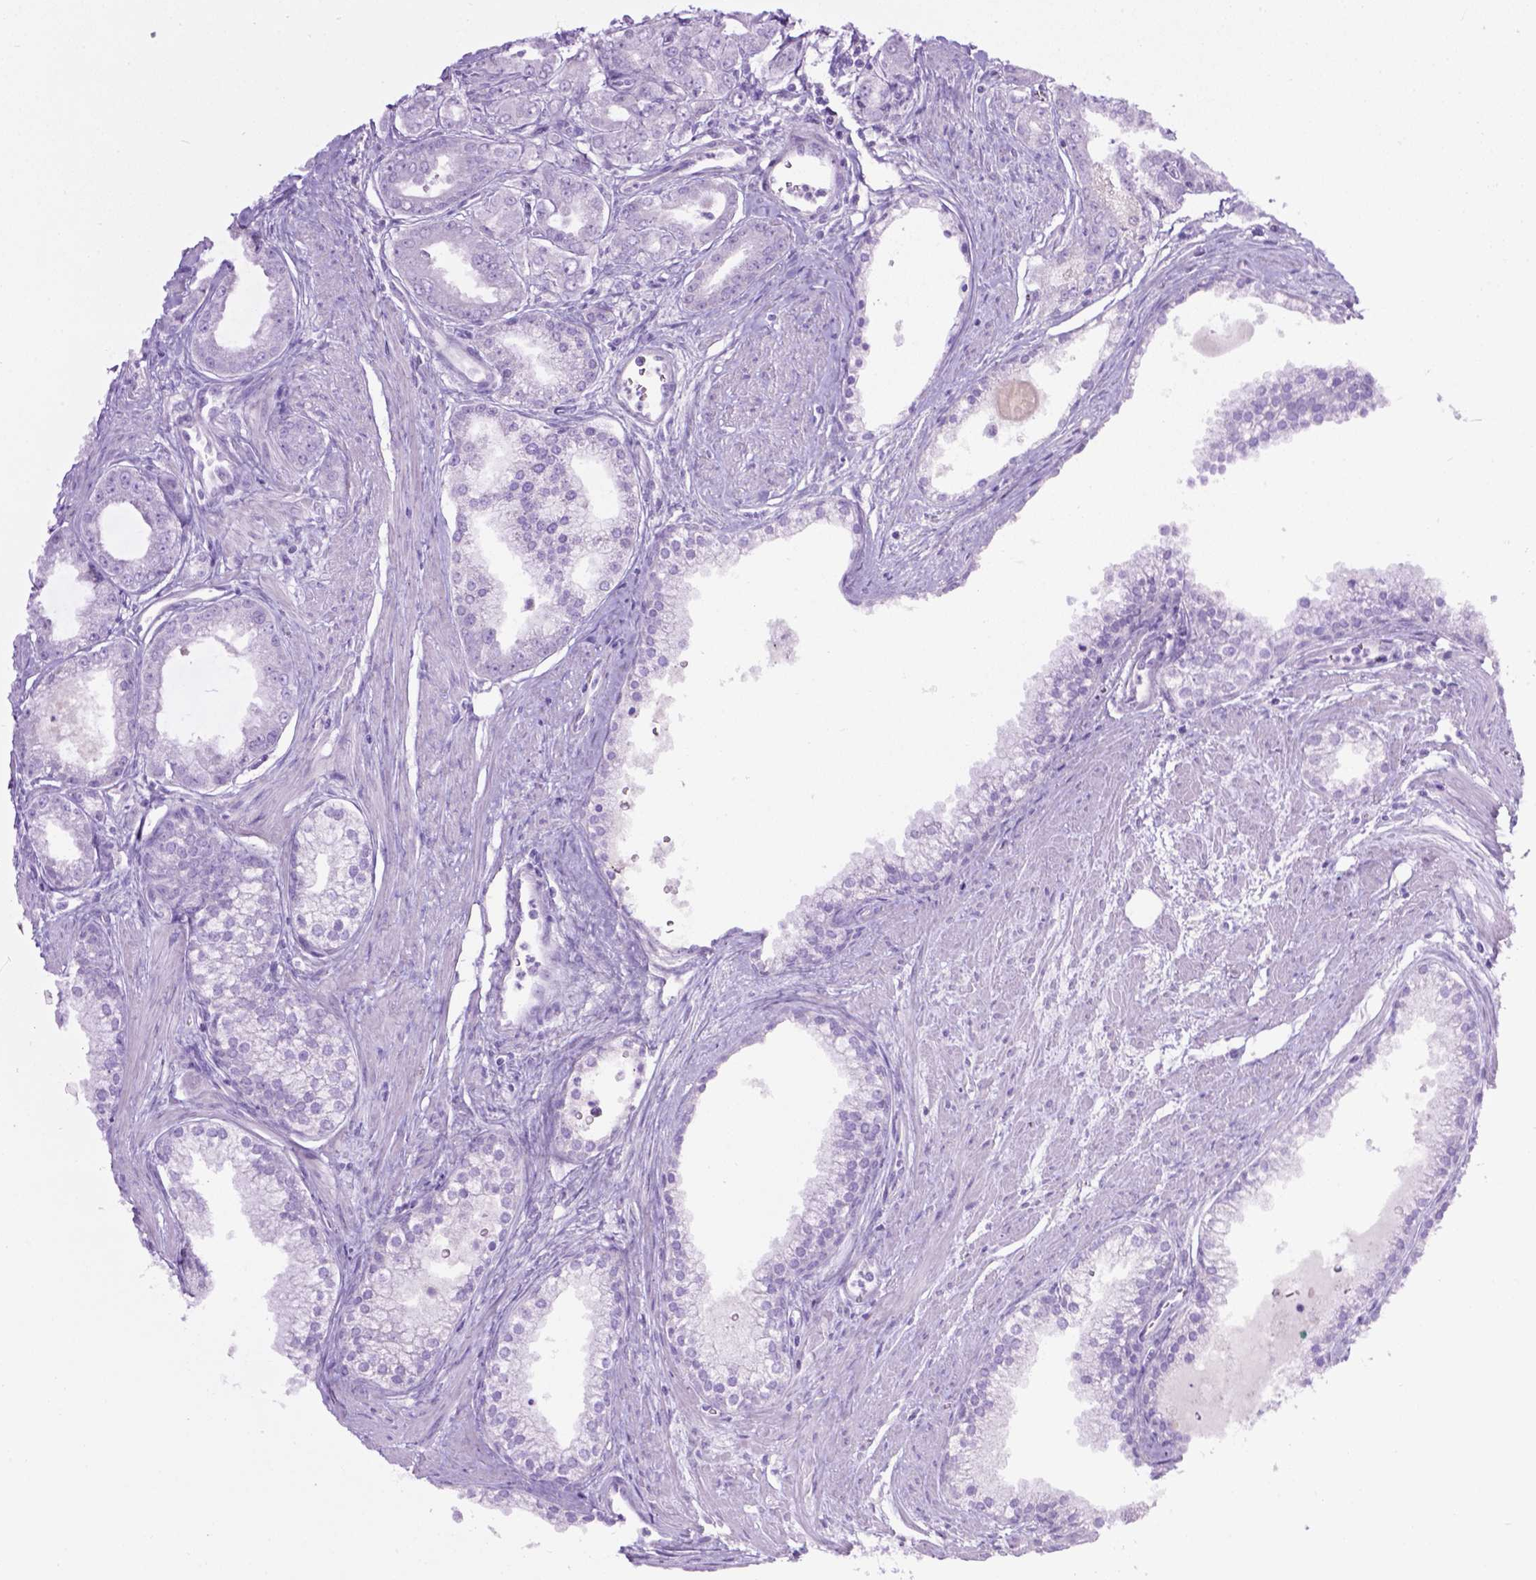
{"staining": {"intensity": "negative", "quantity": "none", "location": "none"}, "tissue": "prostate cancer", "cell_type": "Tumor cells", "image_type": "cancer", "snomed": [{"axis": "morphology", "description": "Adenocarcinoma, NOS"}, {"axis": "topography", "description": "Prostate"}], "caption": "Tumor cells are negative for brown protein staining in adenocarcinoma (prostate). (Stains: DAB (3,3'-diaminobenzidine) IHC with hematoxylin counter stain, Microscopy: brightfield microscopy at high magnification).", "gene": "LELP1", "patient": {"sex": "male", "age": 71}}